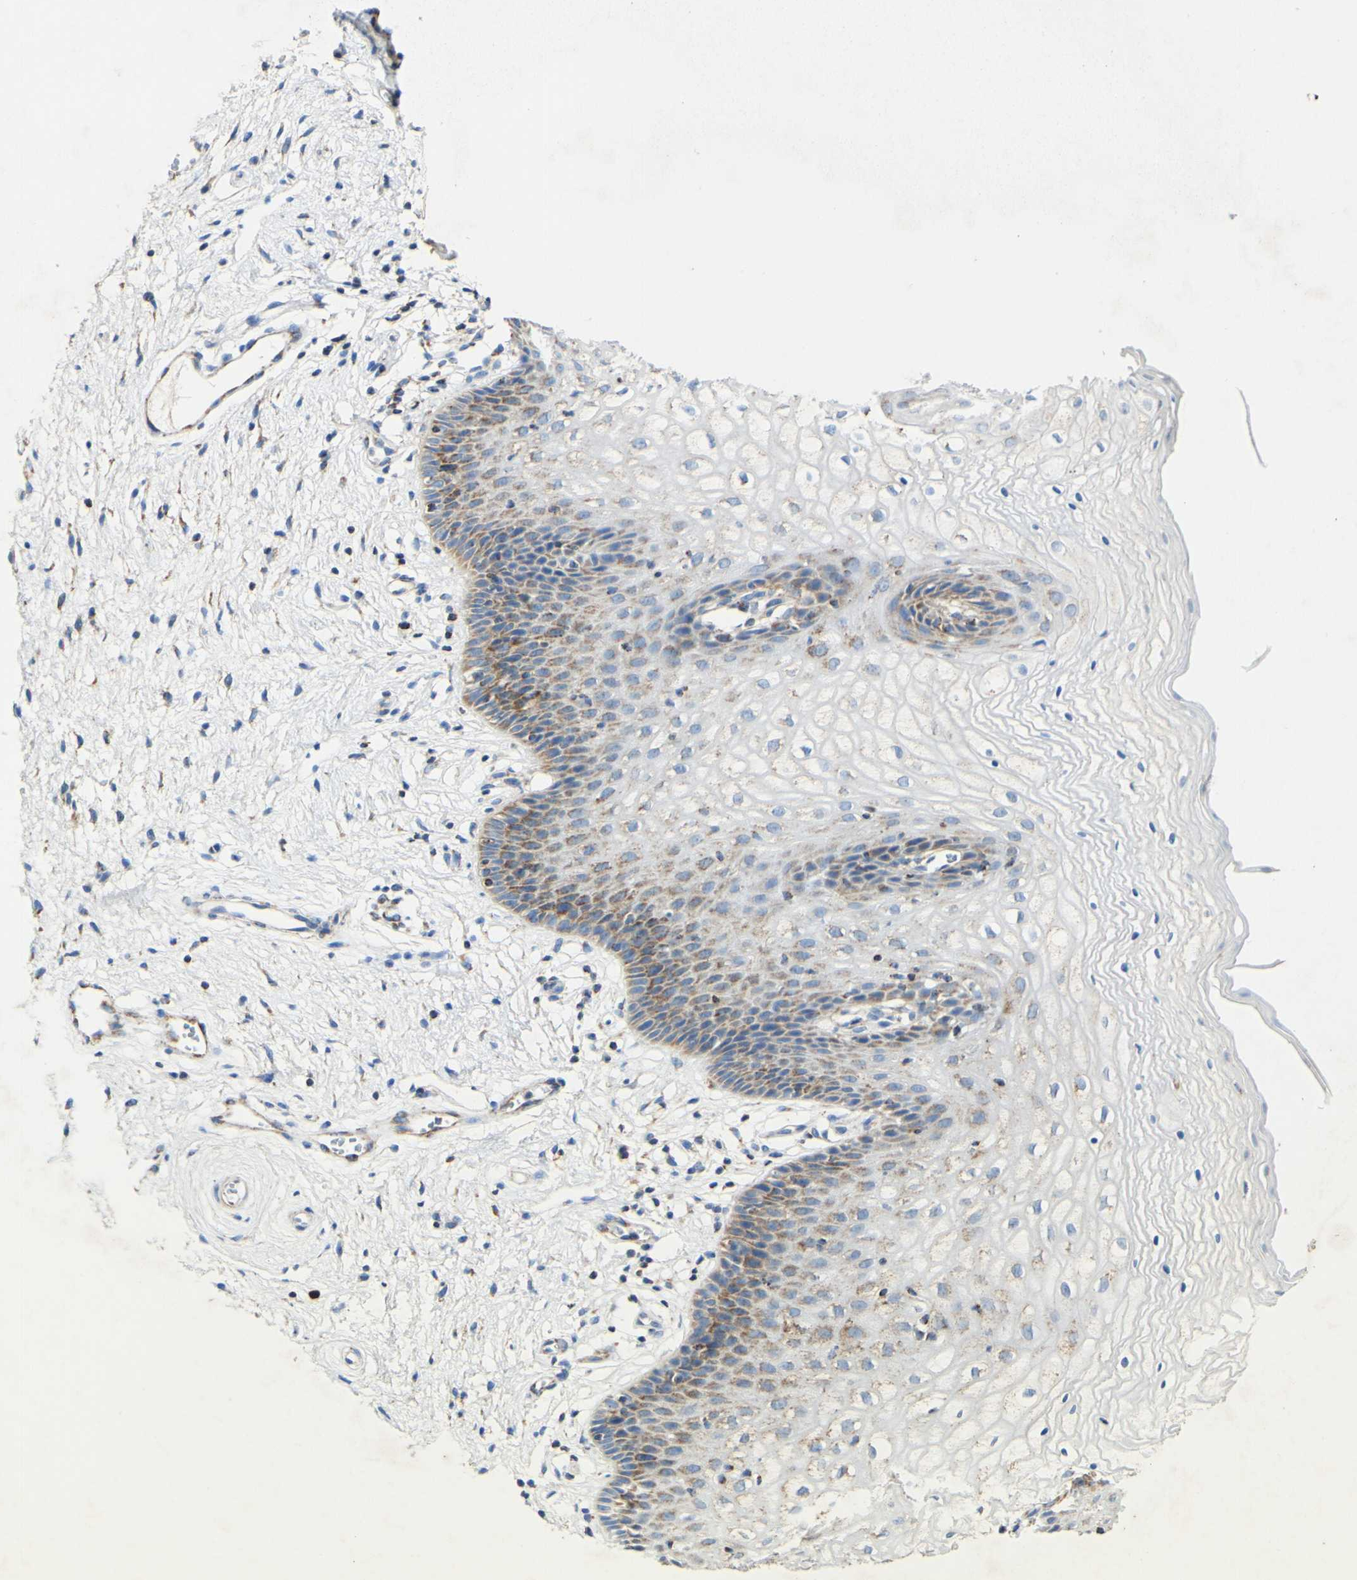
{"staining": {"intensity": "weak", "quantity": "<25%", "location": "cytoplasmic/membranous"}, "tissue": "vagina", "cell_type": "Squamous epithelial cells", "image_type": "normal", "snomed": [{"axis": "morphology", "description": "Normal tissue, NOS"}, {"axis": "topography", "description": "Vagina"}], "caption": "Immunohistochemical staining of benign vagina demonstrates no significant positivity in squamous epithelial cells.", "gene": "OXCT1", "patient": {"sex": "female", "age": 34}}